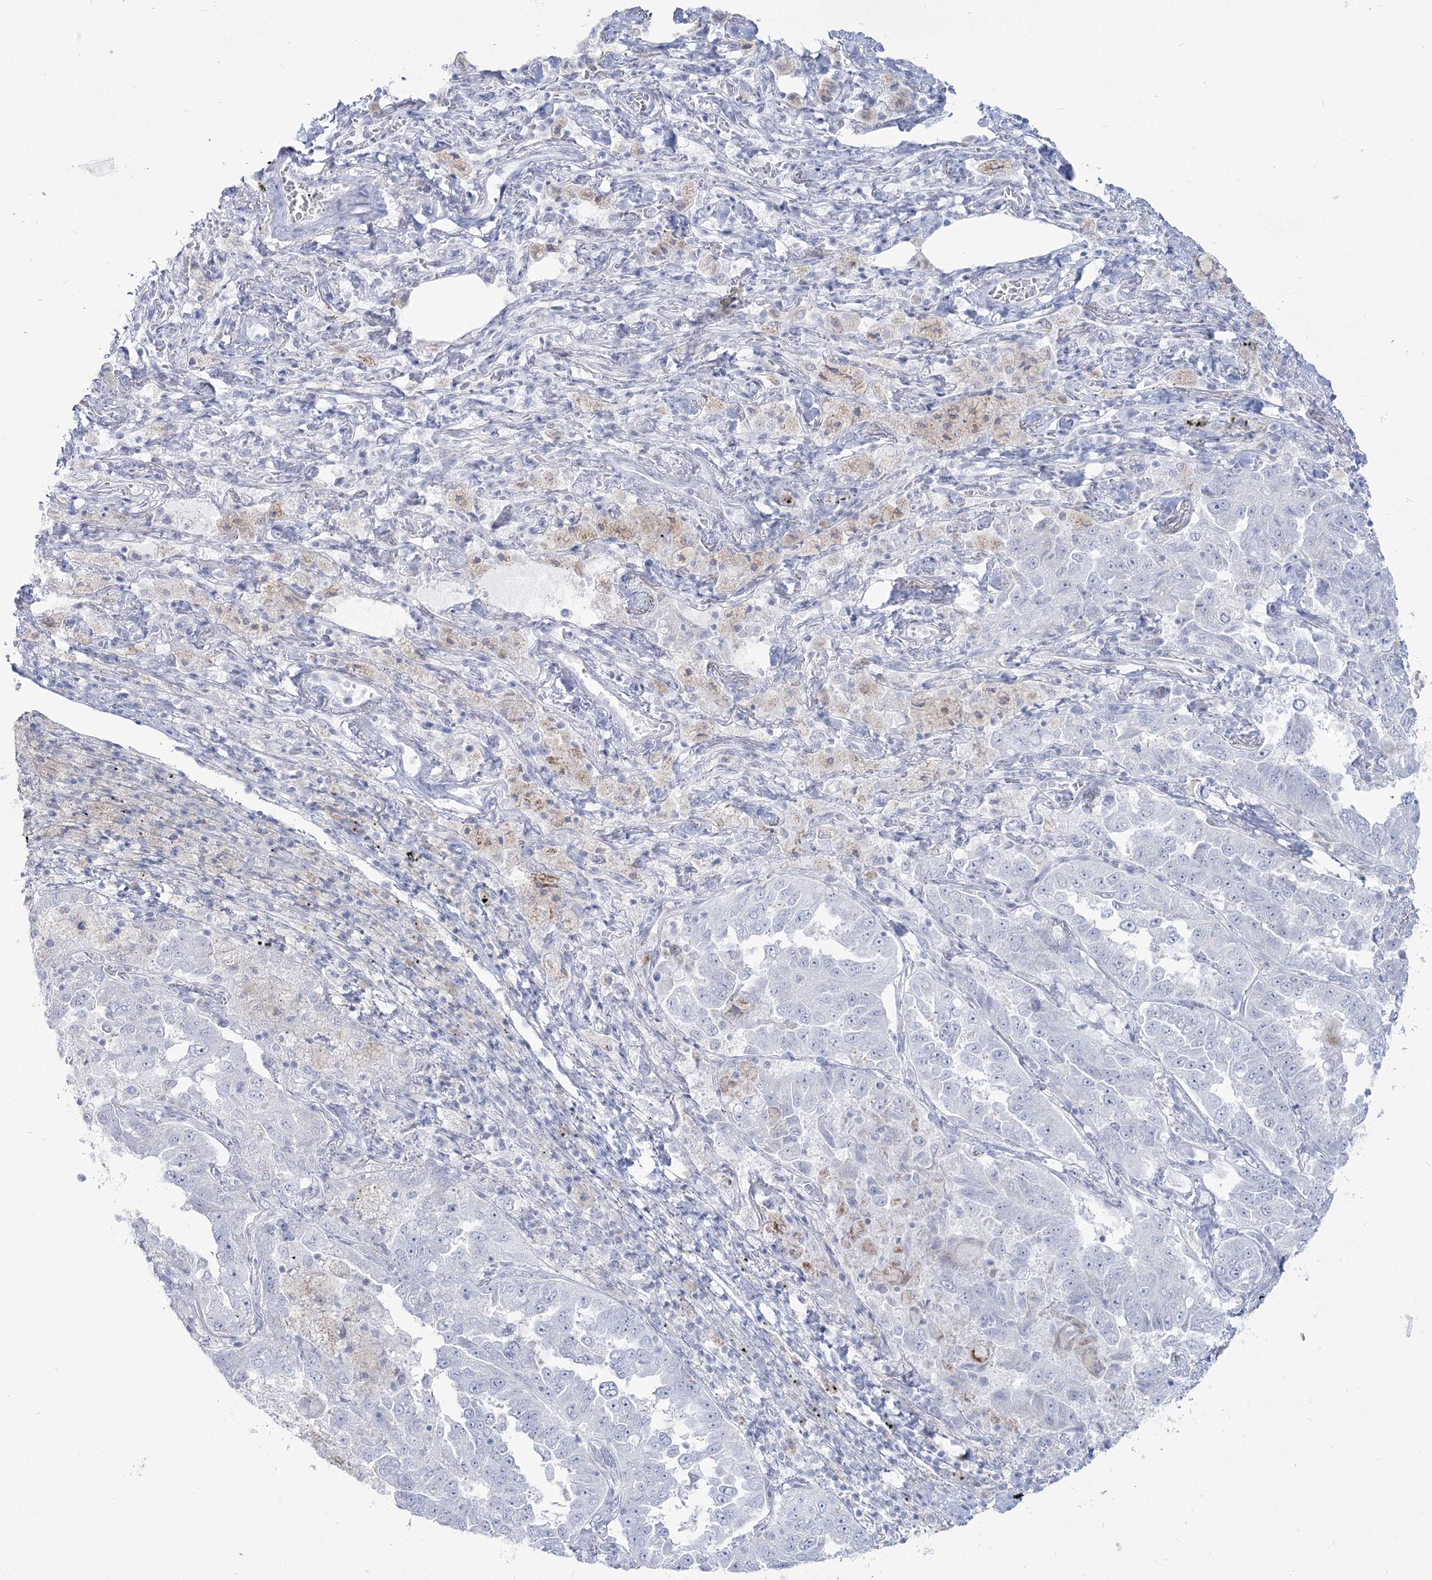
{"staining": {"intensity": "negative", "quantity": "none", "location": "none"}, "tissue": "lung cancer", "cell_type": "Tumor cells", "image_type": "cancer", "snomed": [{"axis": "morphology", "description": "Adenocarcinoma, NOS"}, {"axis": "topography", "description": "Lung"}], "caption": "Adenocarcinoma (lung) stained for a protein using immunohistochemistry shows no staining tumor cells.", "gene": "ZNF843", "patient": {"sex": "female", "age": 51}}